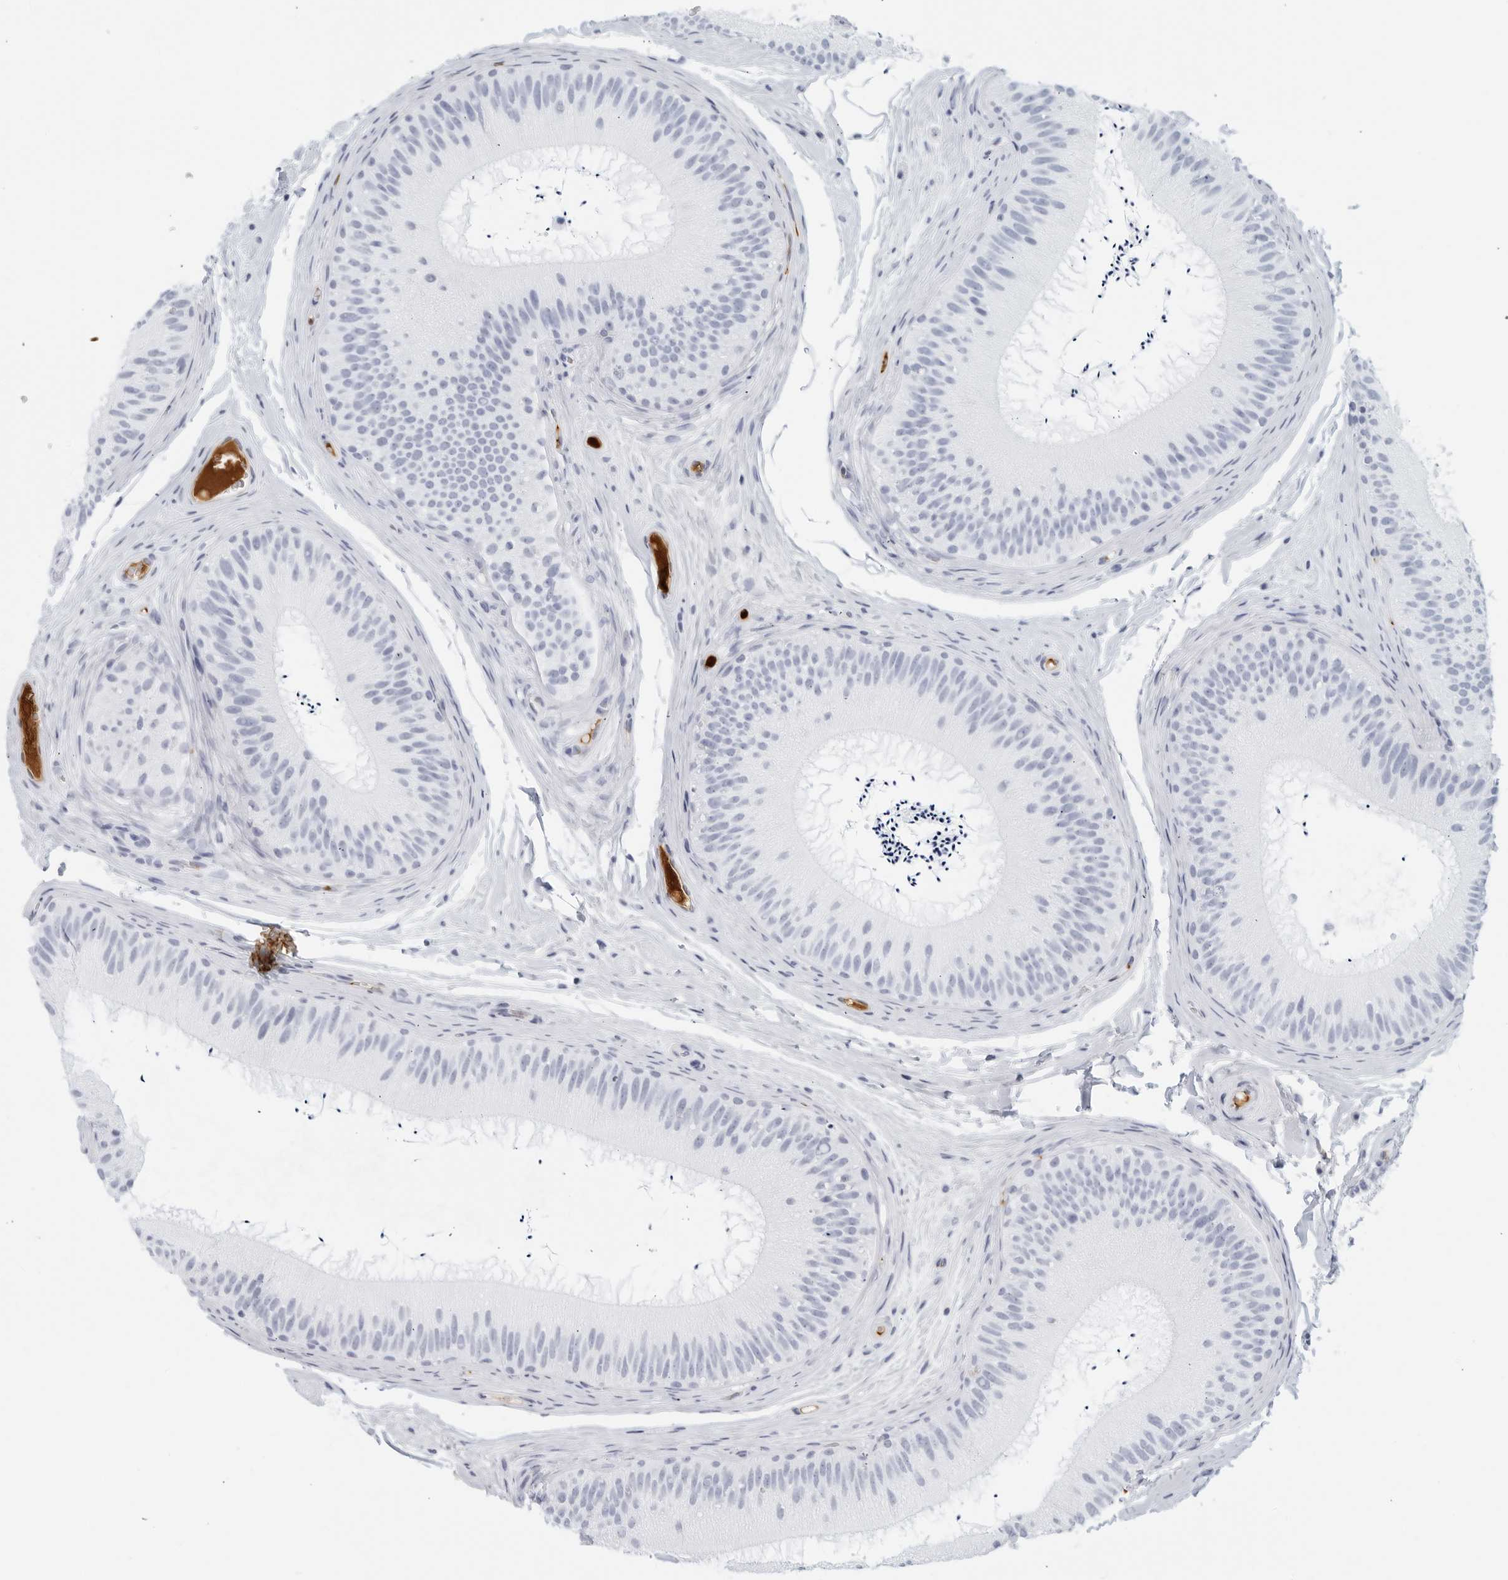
{"staining": {"intensity": "negative", "quantity": "none", "location": "none"}, "tissue": "epididymis", "cell_type": "Glandular cells", "image_type": "normal", "snomed": [{"axis": "morphology", "description": "Normal tissue, NOS"}, {"axis": "topography", "description": "Epididymis"}], "caption": "Immunohistochemistry of benign epididymis displays no expression in glandular cells.", "gene": "FGG", "patient": {"sex": "male", "age": 45}}